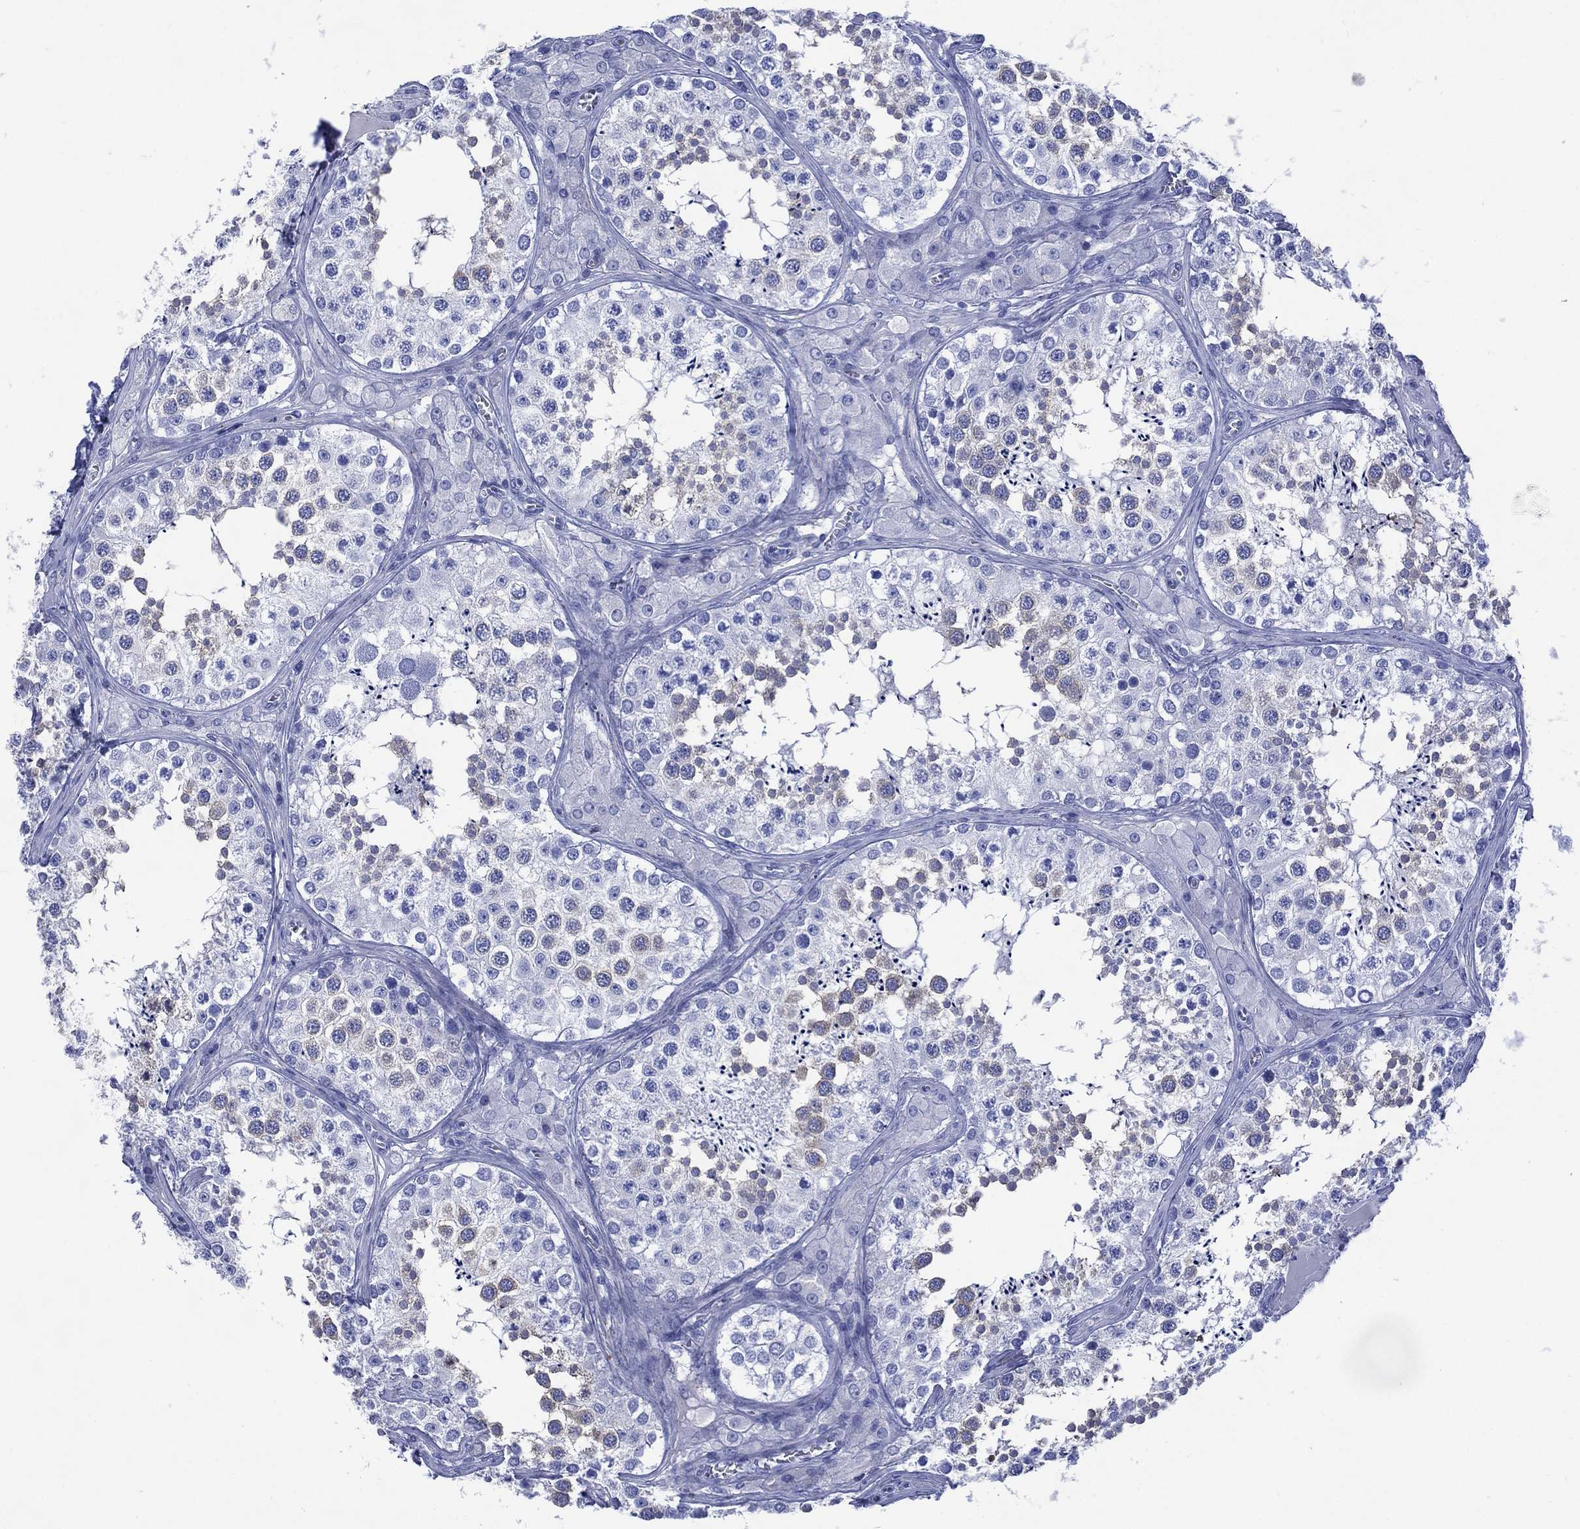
{"staining": {"intensity": "strong", "quantity": "25%-75%", "location": "cytoplasmic/membranous"}, "tissue": "testis", "cell_type": "Cells in seminiferous ducts", "image_type": "normal", "snomed": [{"axis": "morphology", "description": "Normal tissue, NOS"}, {"axis": "topography", "description": "Testis"}], "caption": "Testis stained with DAB IHC exhibits high levels of strong cytoplasmic/membranous staining in about 25%-75% of cells in seminiferous ducts.", "gene": "SHCBP1L", "patient": {"sex": "male", "age": 34}}